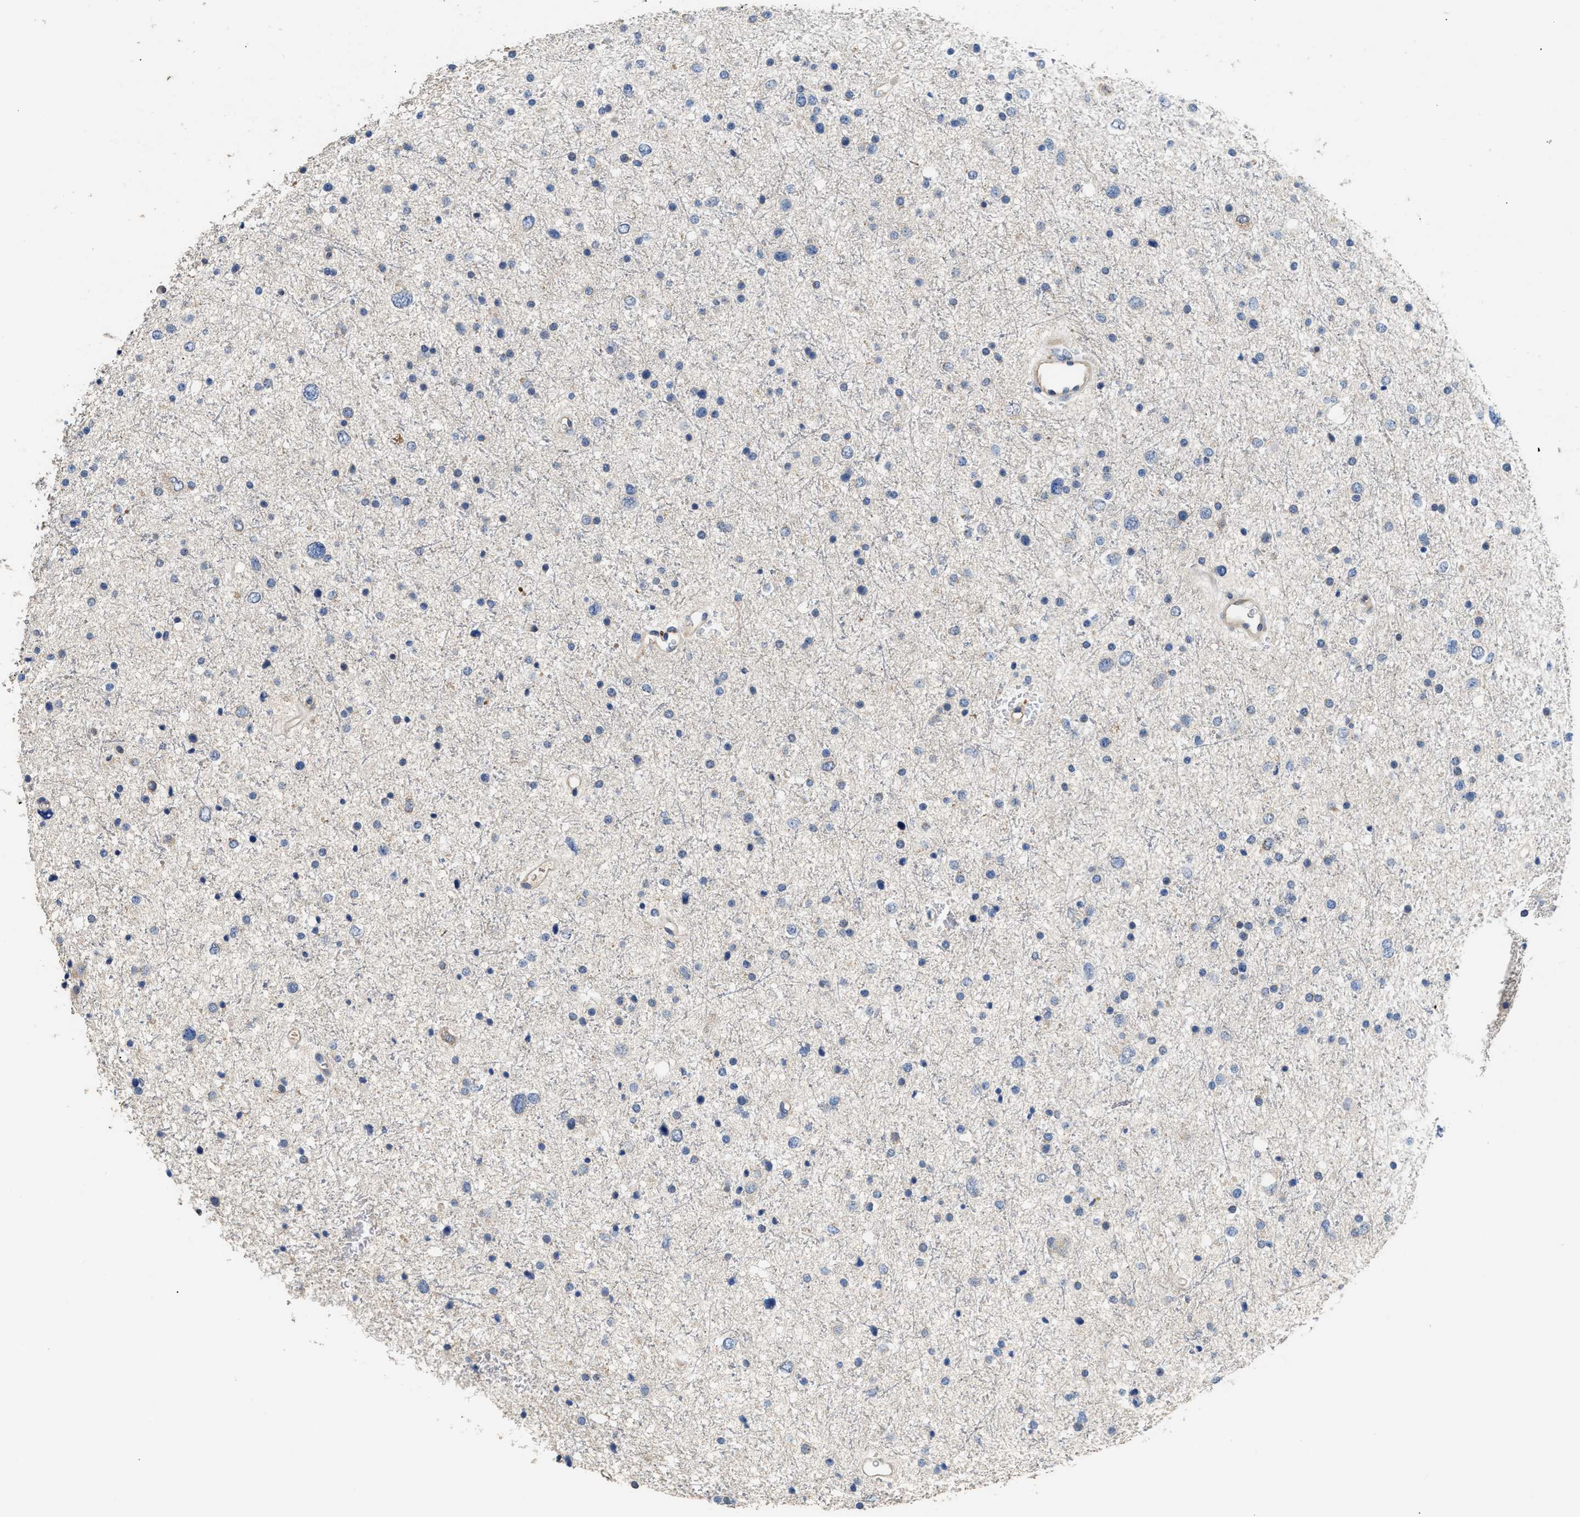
{"staining": {"intensity": "negative", "quantity": "none", "location": "none"}, "tissue": "glioma", "cell_type": "Tumor cells", "image_type": "cancer", "snomed": [{"axis": "morphology", "description": "Glioma, malignant, Low grade"}, {"axis": "topography", "description": "Brain"}], "caption": "There is no significant positivity in tumor cells of malignant low-grade glioma.", "gene": "IL17RC", "patient": {"sex": "female", "age": 37}}